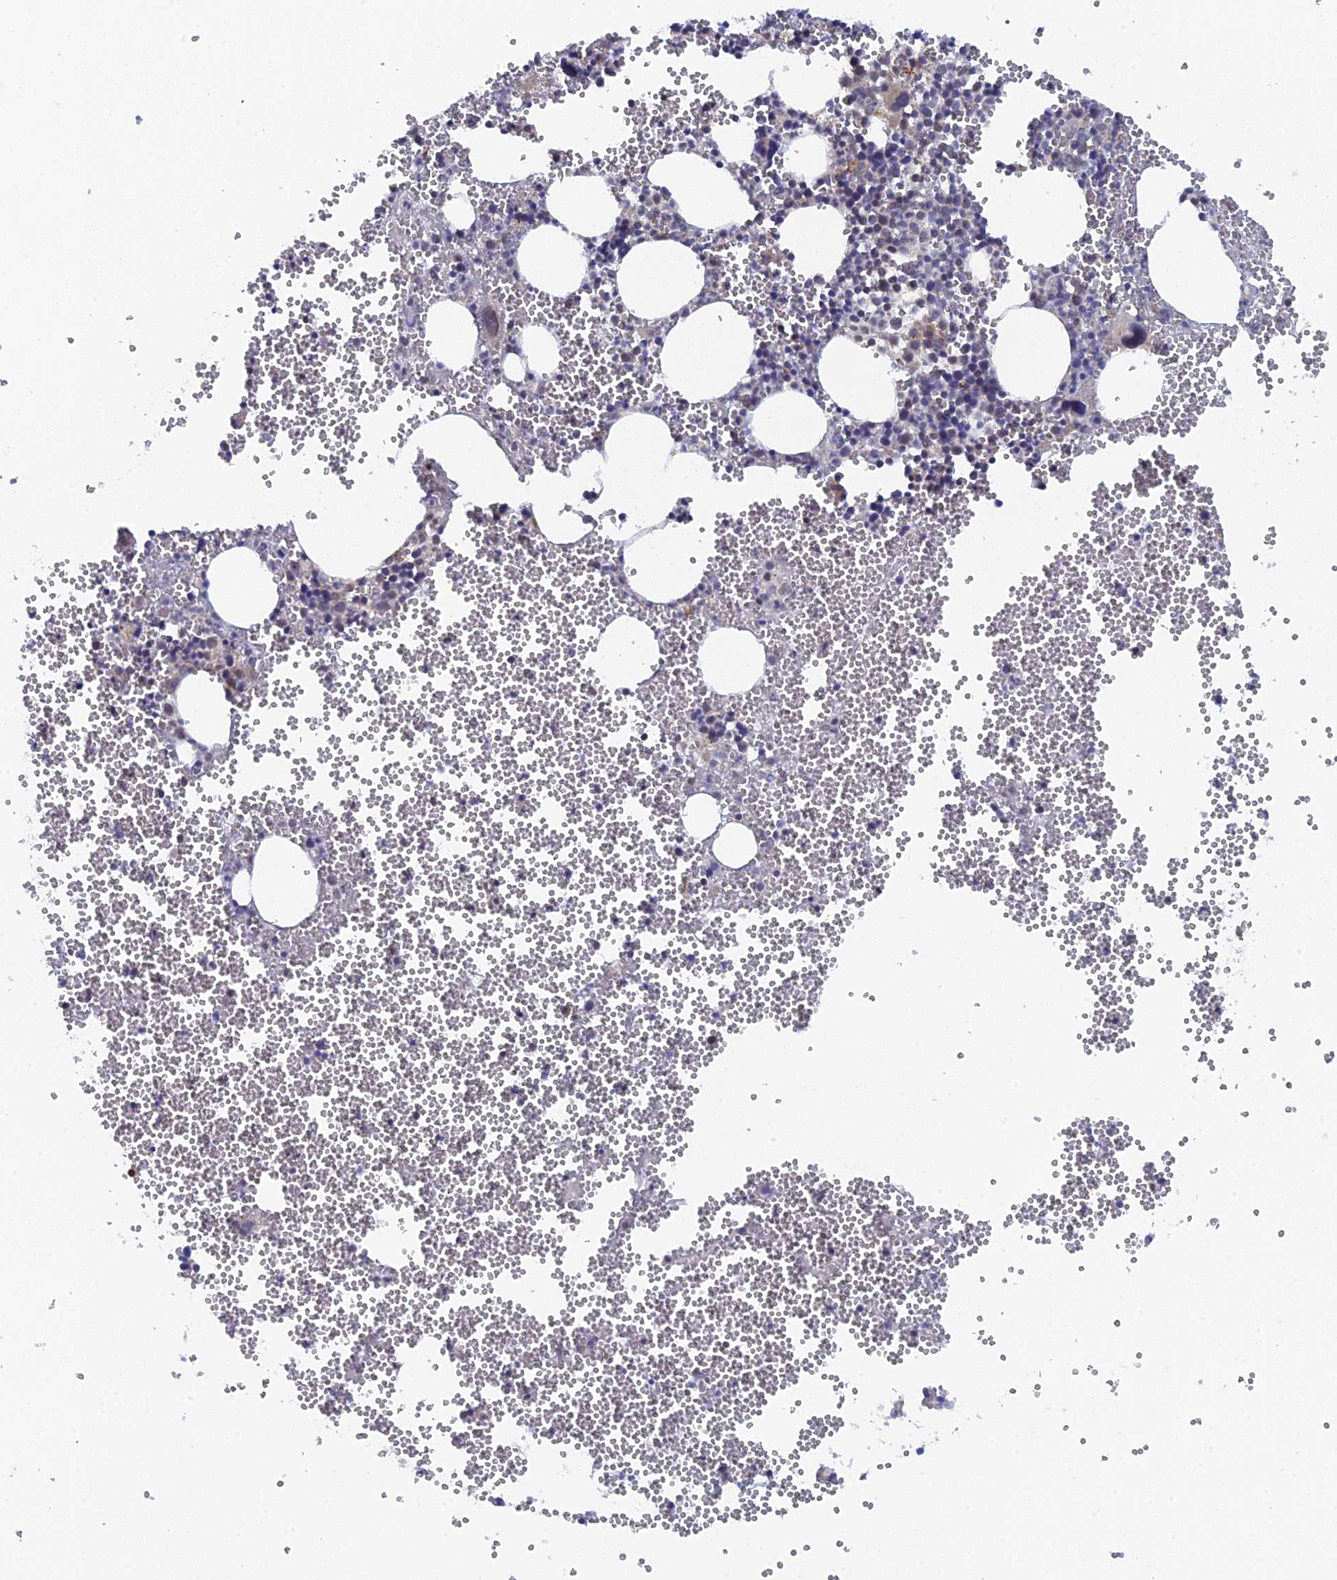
{"staining": {"intensity": "moderate", "quantity": "<25%", "location": "cytoplasmic/membranous"}, "tissue": "bone marrow", "cell_type": "Hematopoietic cells", "image_type": "normal", "snomed": [{"axis": "morphology", "description": "Normal tissue, NOS"}, {"axis": "topography", "description": "Bone marrow"}], "caption": "A high-resolution micrograph shows immunohistochemistry staining of unremarkable bone marrow, which demonstrates moderate cytoplasmic/membranous expression in about <25% of hematopoietic cells. (DAB (3,3'-diaminobenzidine) IHC with brightfield microscopy, high magnification).", "gene": "MIGA2", "patient": {"sex": "female", "age": 77}}